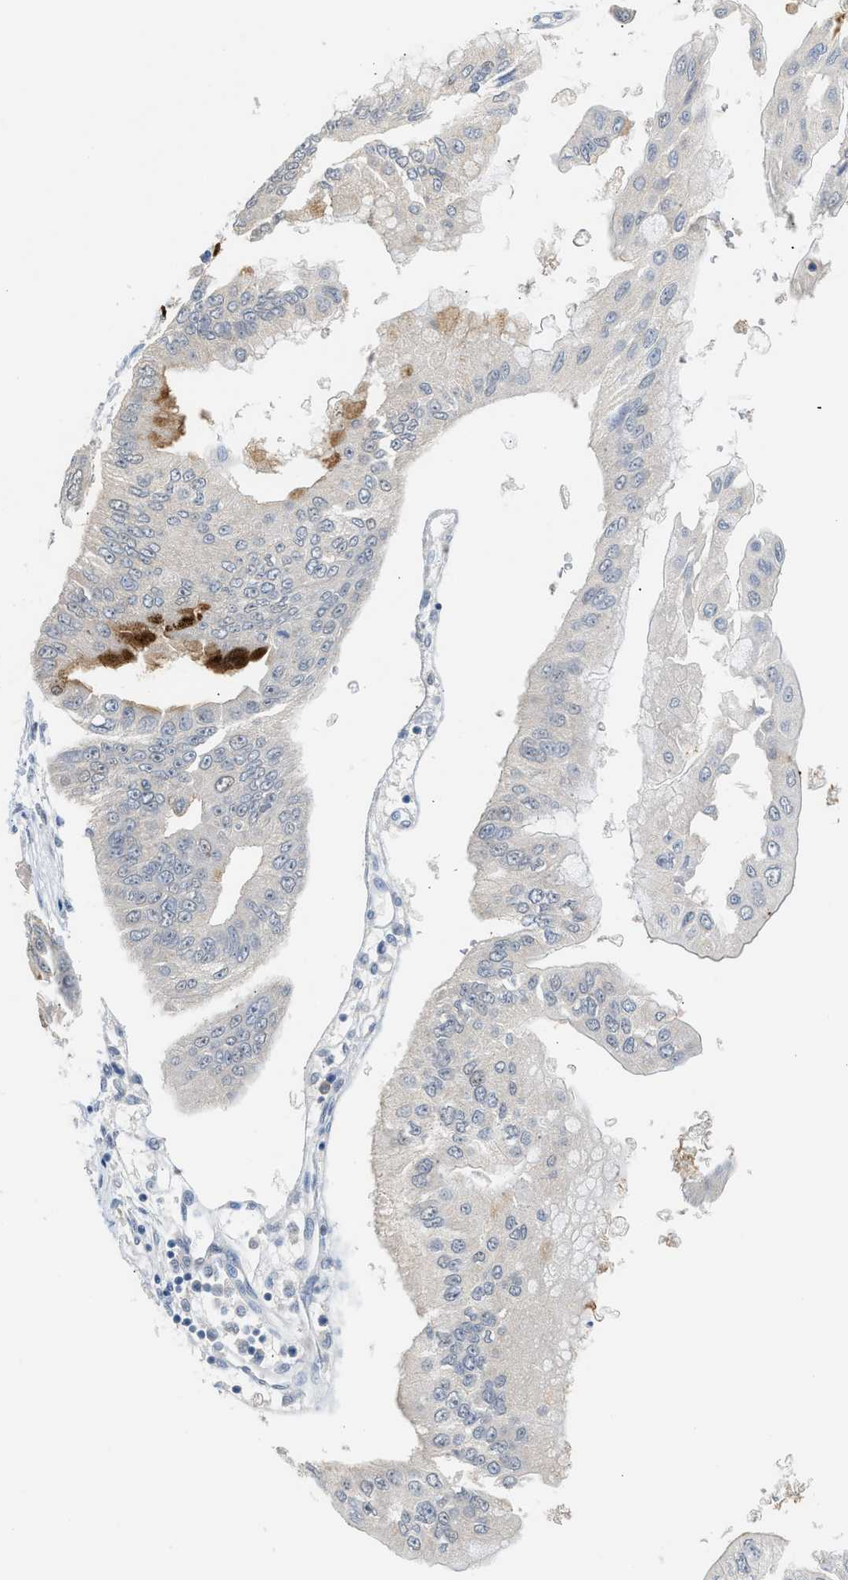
{"staining": {"intensity": "negative", "quantity": "none", "location": "none"}, "tissue": "pancreatic cancer", "cell_type": "Tumor cells", "image_type": "cancer", "snomed": [{"axis": "morphology", "description": "Adenocarcinoma, NOS"}, {"axis": "topography", "description": "Pancreas"}], "caption": "IHC micrograph of neoplastic tissue: human adenocarcinoma (pancreatic) stained with DAB (3,3'-diaminobenzidine) reveals no significant protein expression in tumor cells.", "gene": "RHBDF2", "patient": {"sex": "female", "age": 77}}